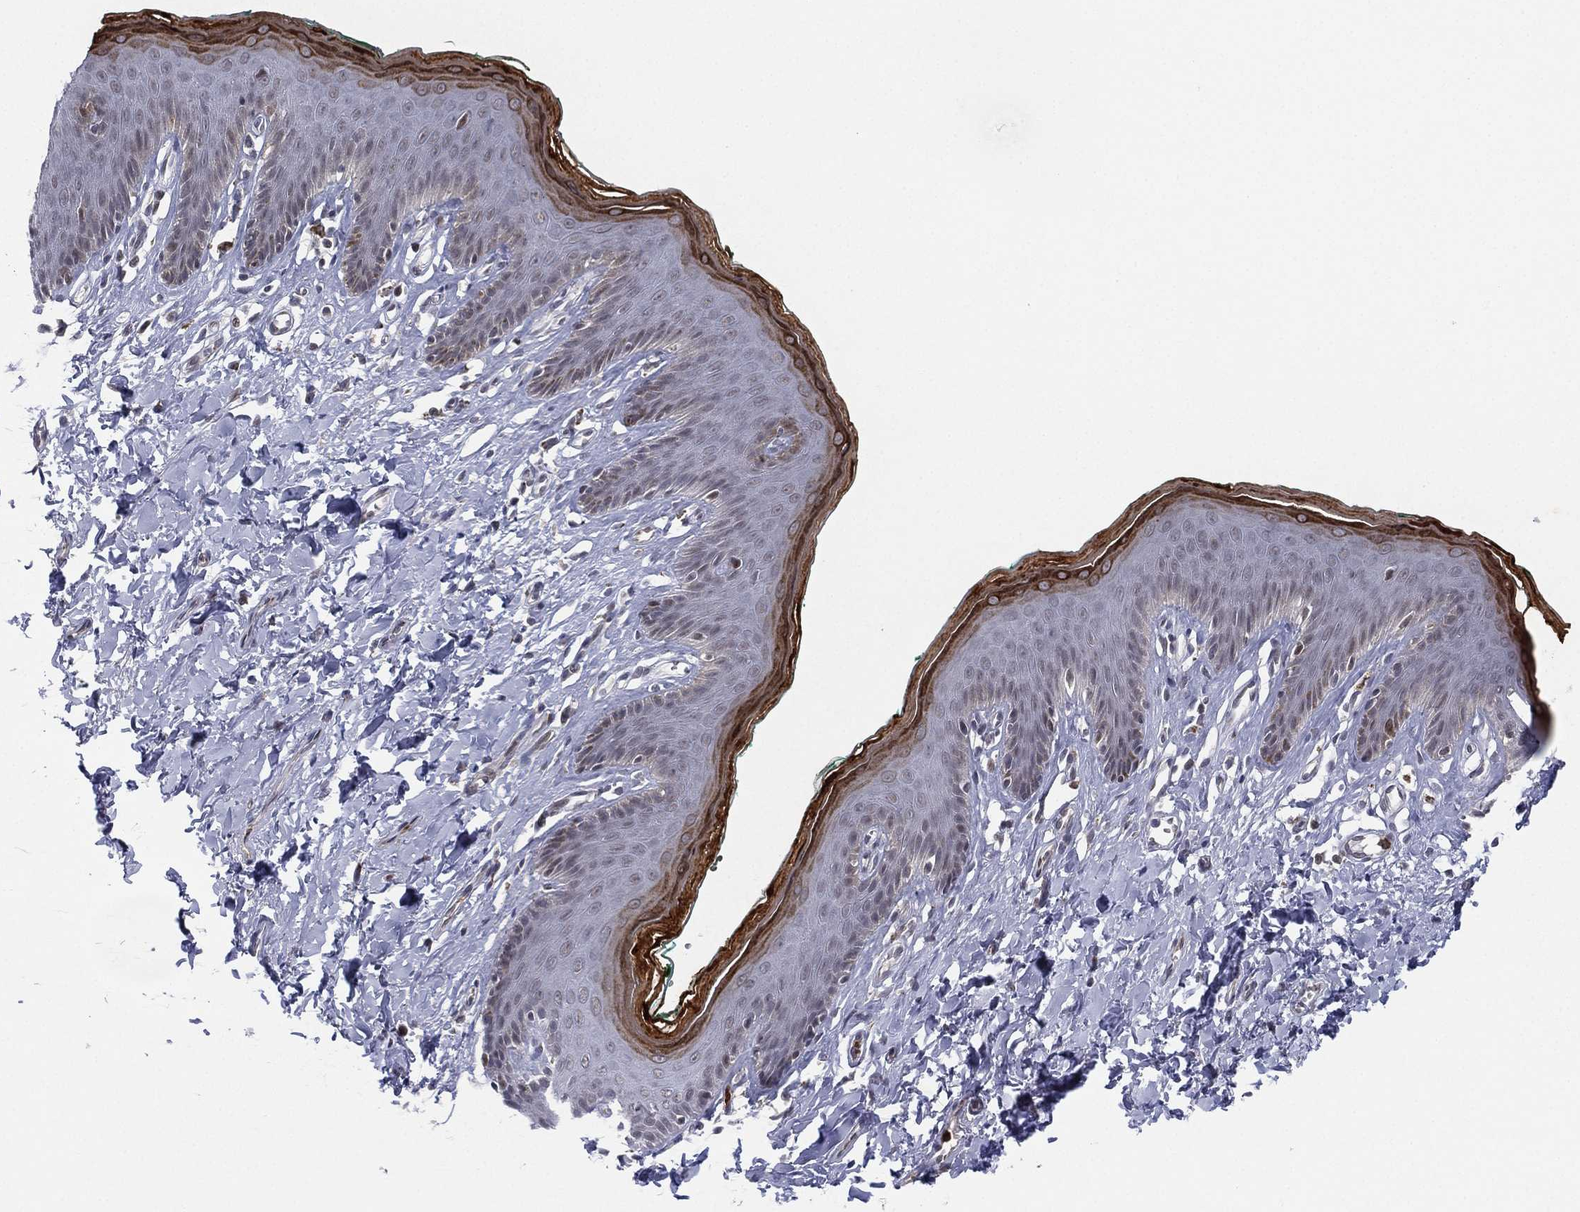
{"staining": {"intensity": "strong", "quantity": "<25%", "location": "cytoplasmic/membranous"}, "tissue": "skin", "cell_type": "Epidermal cells", "image_type": "normal", "snomed": [{"axis": "morphology", "description": "Normal tissue, NOS"}, {"axis": "topography", "description": "Vulva"}], "caption": "Strong cytoplasmic/membranous expression for a protein is present in approximately <25% of epidermal cells of unremarkable skin using immunohistochemistry (IHC).", "gene": "CD177", "patient": {"sex": "female", "age": 66}}